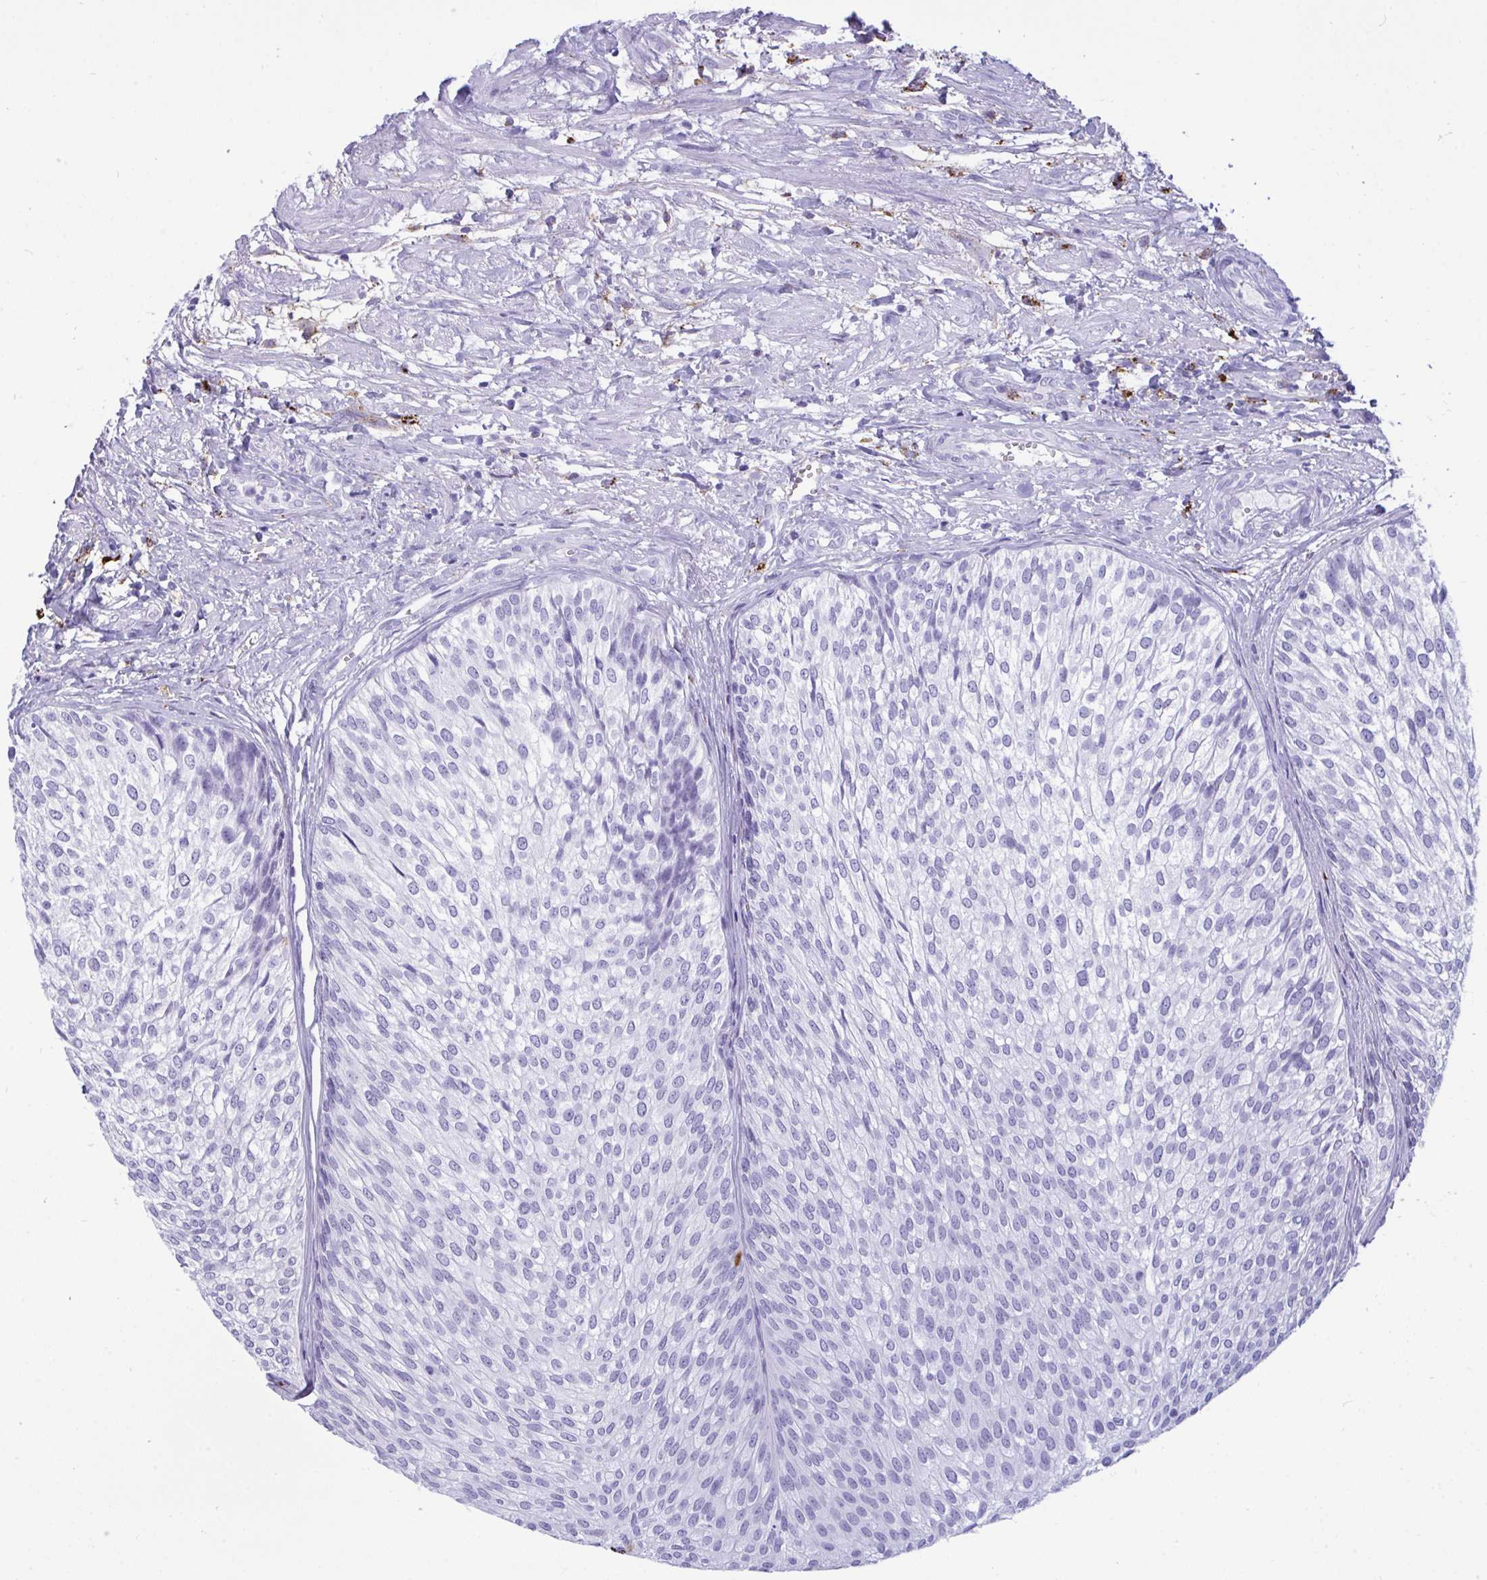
{"staining": {"intensity": "negative", "quantity": "none", "location": "none"}, "tissue": "urothelial cancer", "cell_type": "Tumor cells", "image_type": "cancer", "snomed": [{"axis": "morphology", "description": "Urothelial carcinoma, Low grade"}, {"axis": "topography", "description": "Urinary bladder"}], "caption": "High magnification brightfield microscopy of urothelial cancer stained with DAB (3,3'-diaminobenzidine) (brown) and counterstained with hematoxylin (blue): tumor cells show no significant staining.", "gene": "CPVL", "patient": {"sex": "male", "age": 91}}